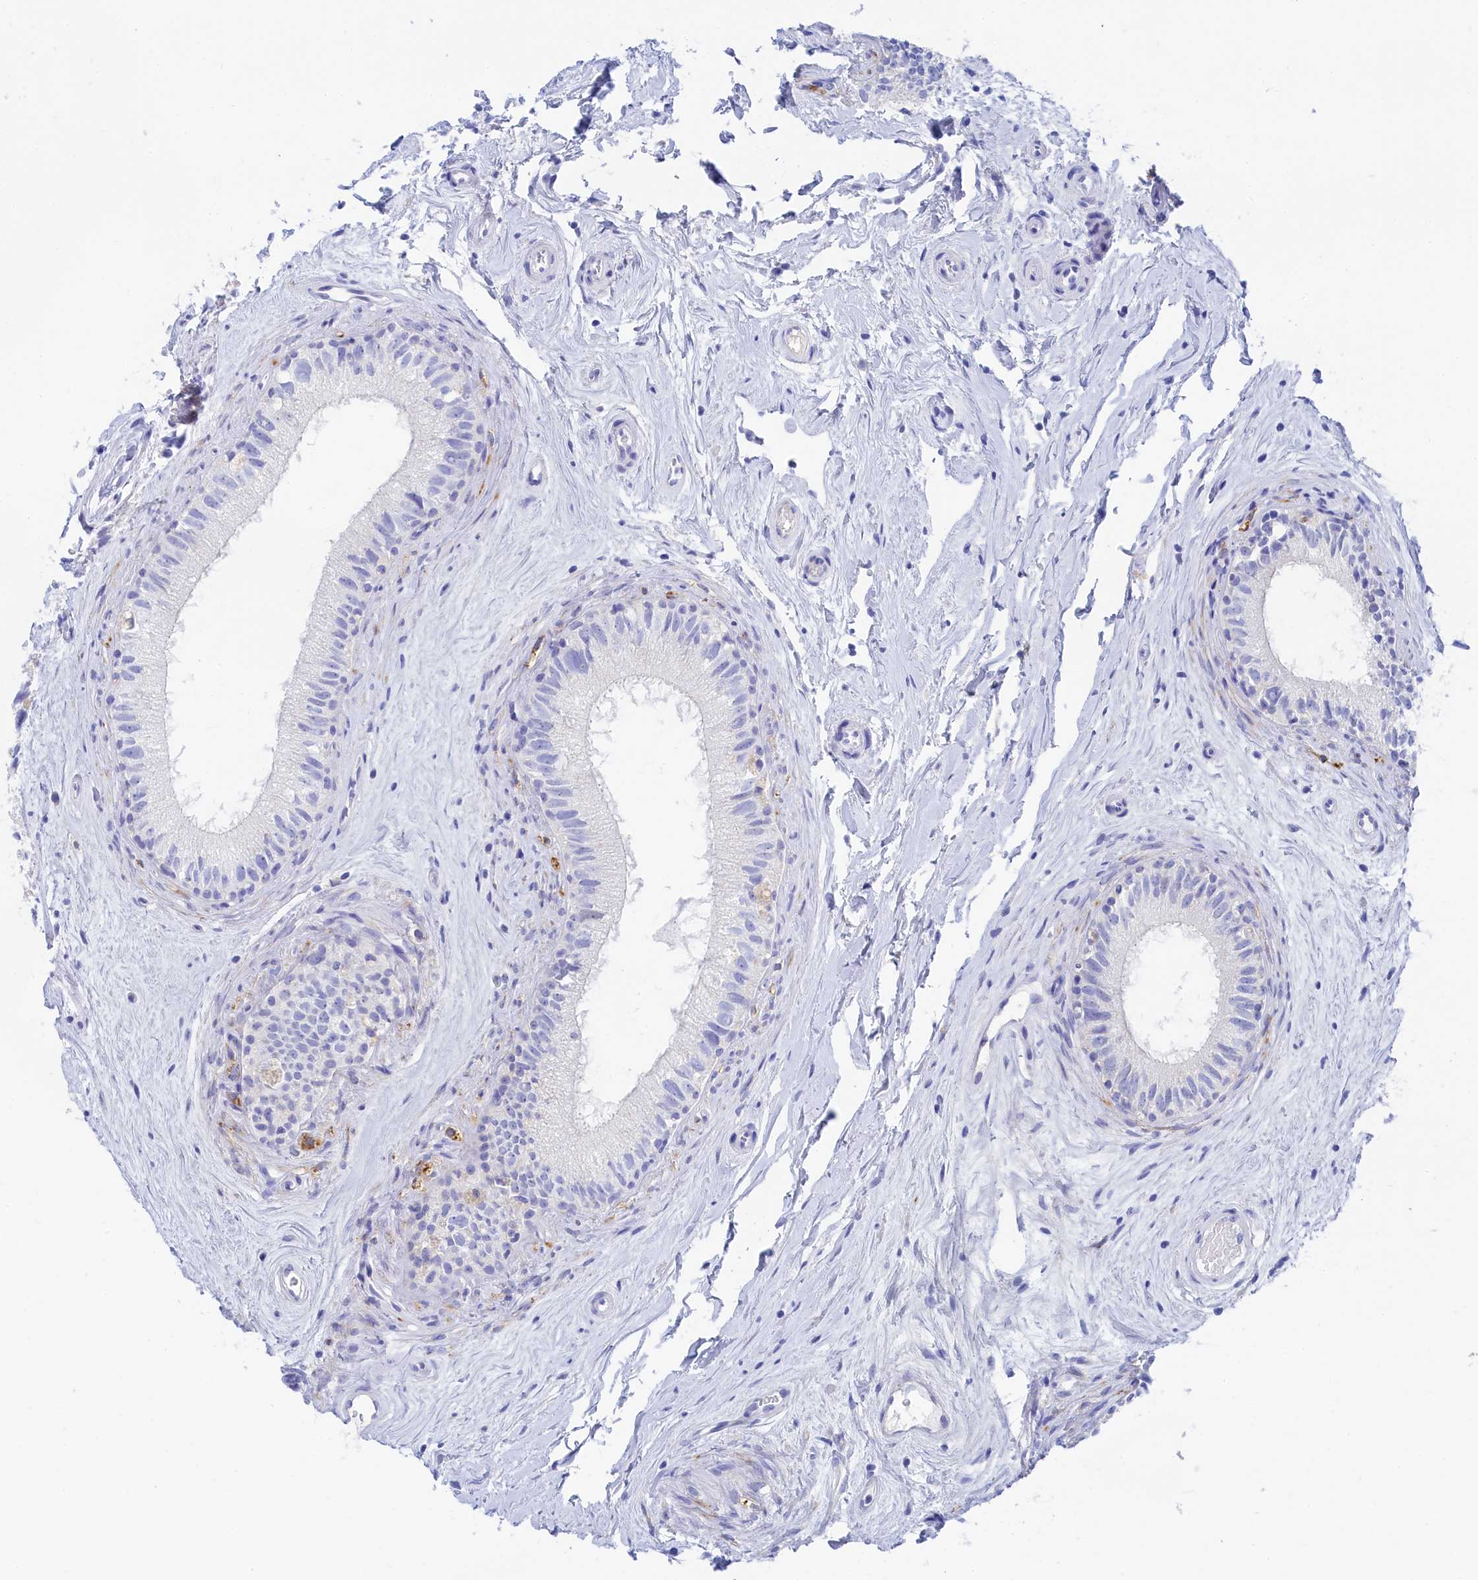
{"staining": {"intensity": "negative", "quantity": "none", "location": "none"}, "tissue": "epididymis", "cell_type": "Glandular cells", "image_type": "normal", "snomed": [{"axis": "morphology", "description": "Normal tissue, NOS"}, {"axis": "topography", "description": "Epididymis"}], "caption": "High magnification brightfield microscopy of normal epididymis stained with DAB (brown) and counterstained with hematoxylin (blue): glandular cells show no significant positivity. (IHC, brightfield microscopy, high magnification).", "gene": "TRIM10", "patient": {"sex": "male", "age": 71}}